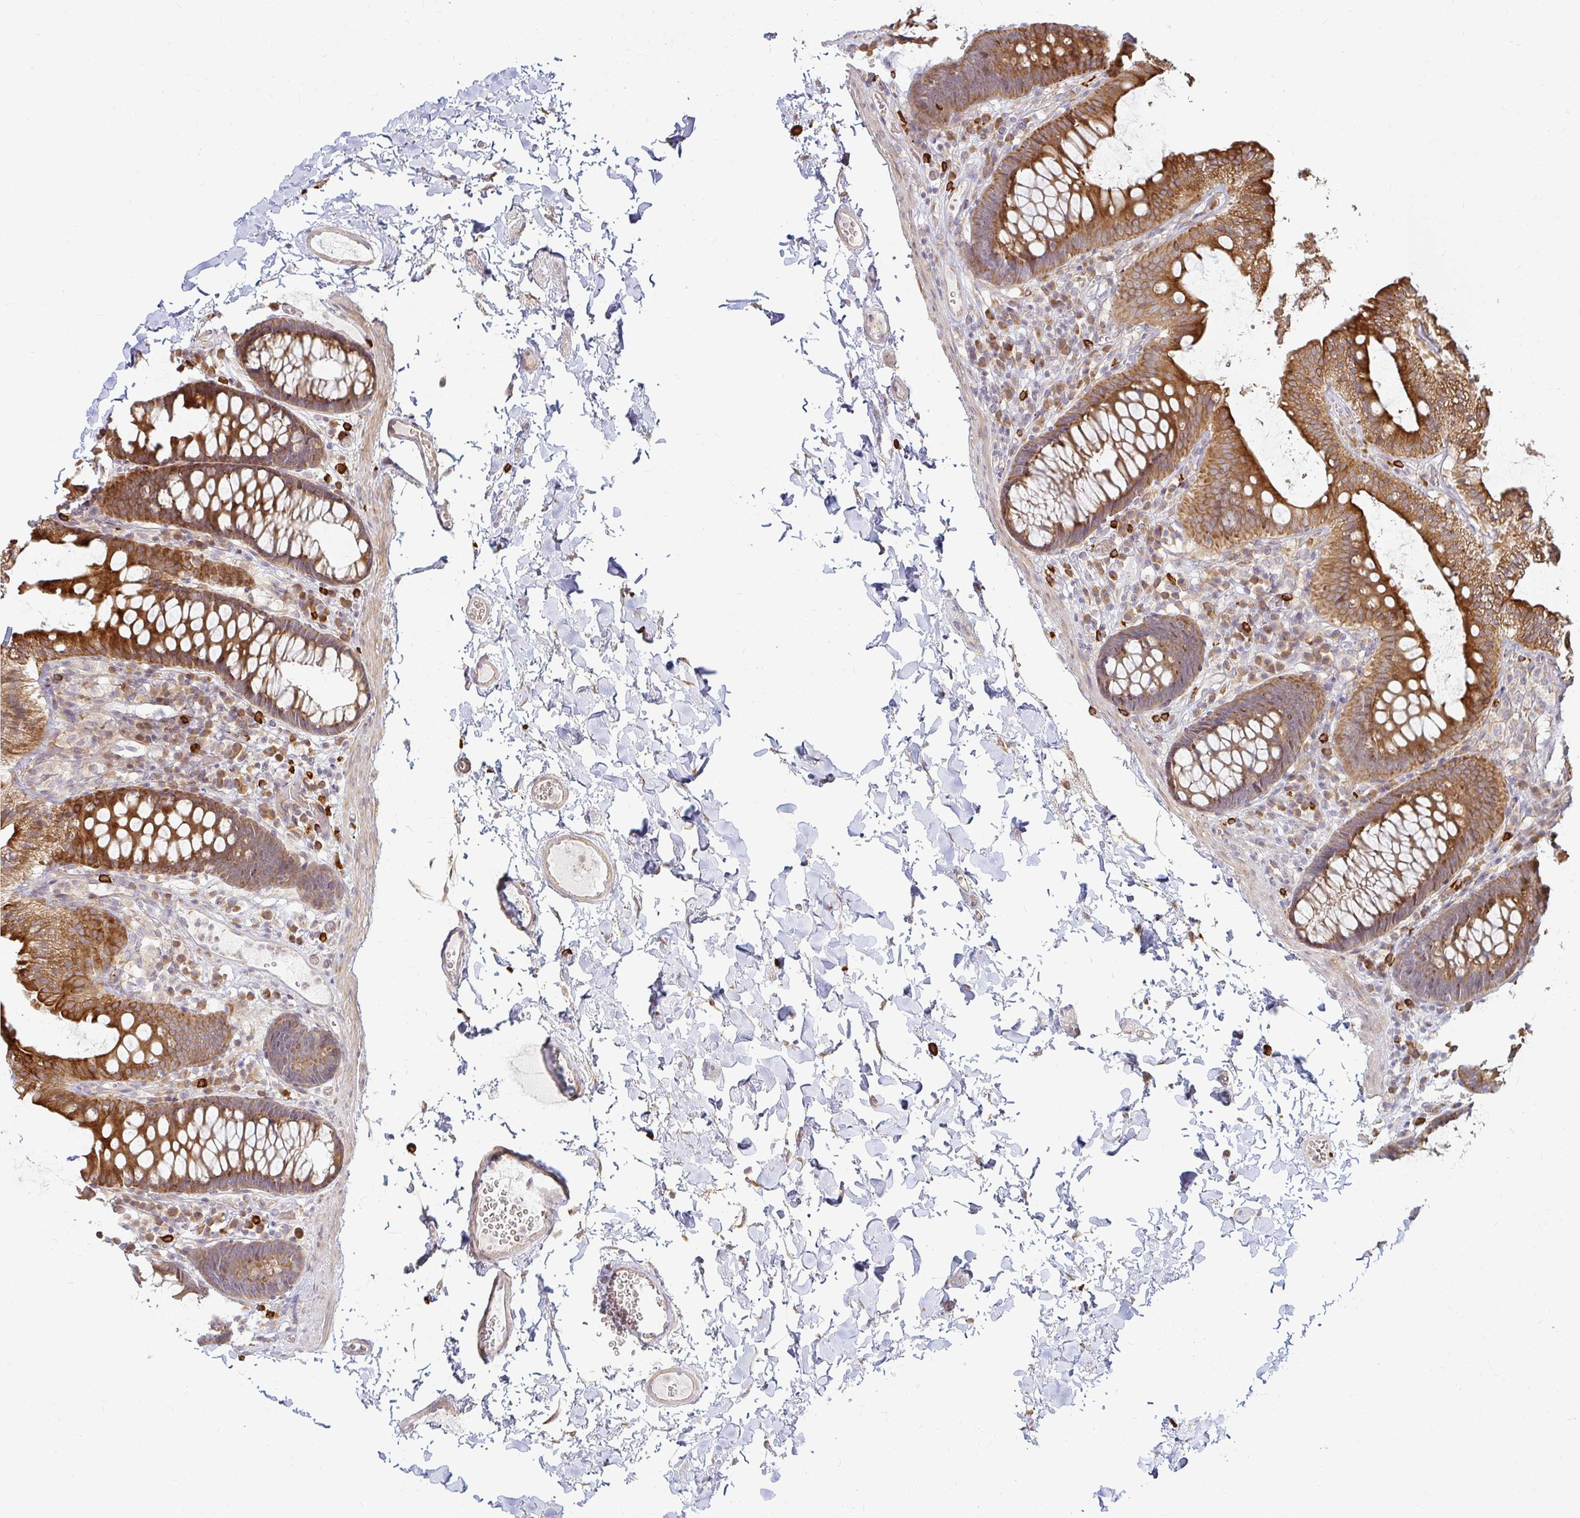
{"staining": {"intensity": "weak", "quantity": "25%-75%", "location": "cytoplasmic/membranous"}, "tissue": "colon", "cell_type": "Endothelial cells", "image_type": "normal", "snomed": [{"axis": "morphology", "description": "Normal tissue, NOS"}, {"axis": "topography", "description": "Colon"}, {"axis": "topography", "description": "Peripheral nerve tissue"}], "caption": "The immunohistochemical stain labels weak cytoplasmic/membranous positivity in endothelial cells of unremarkable colon. (brown staining indicates protein expression, while blue staining denotes nuclei).", "gene": "CAST", "patient": {"sex": "male", "age": 84}}